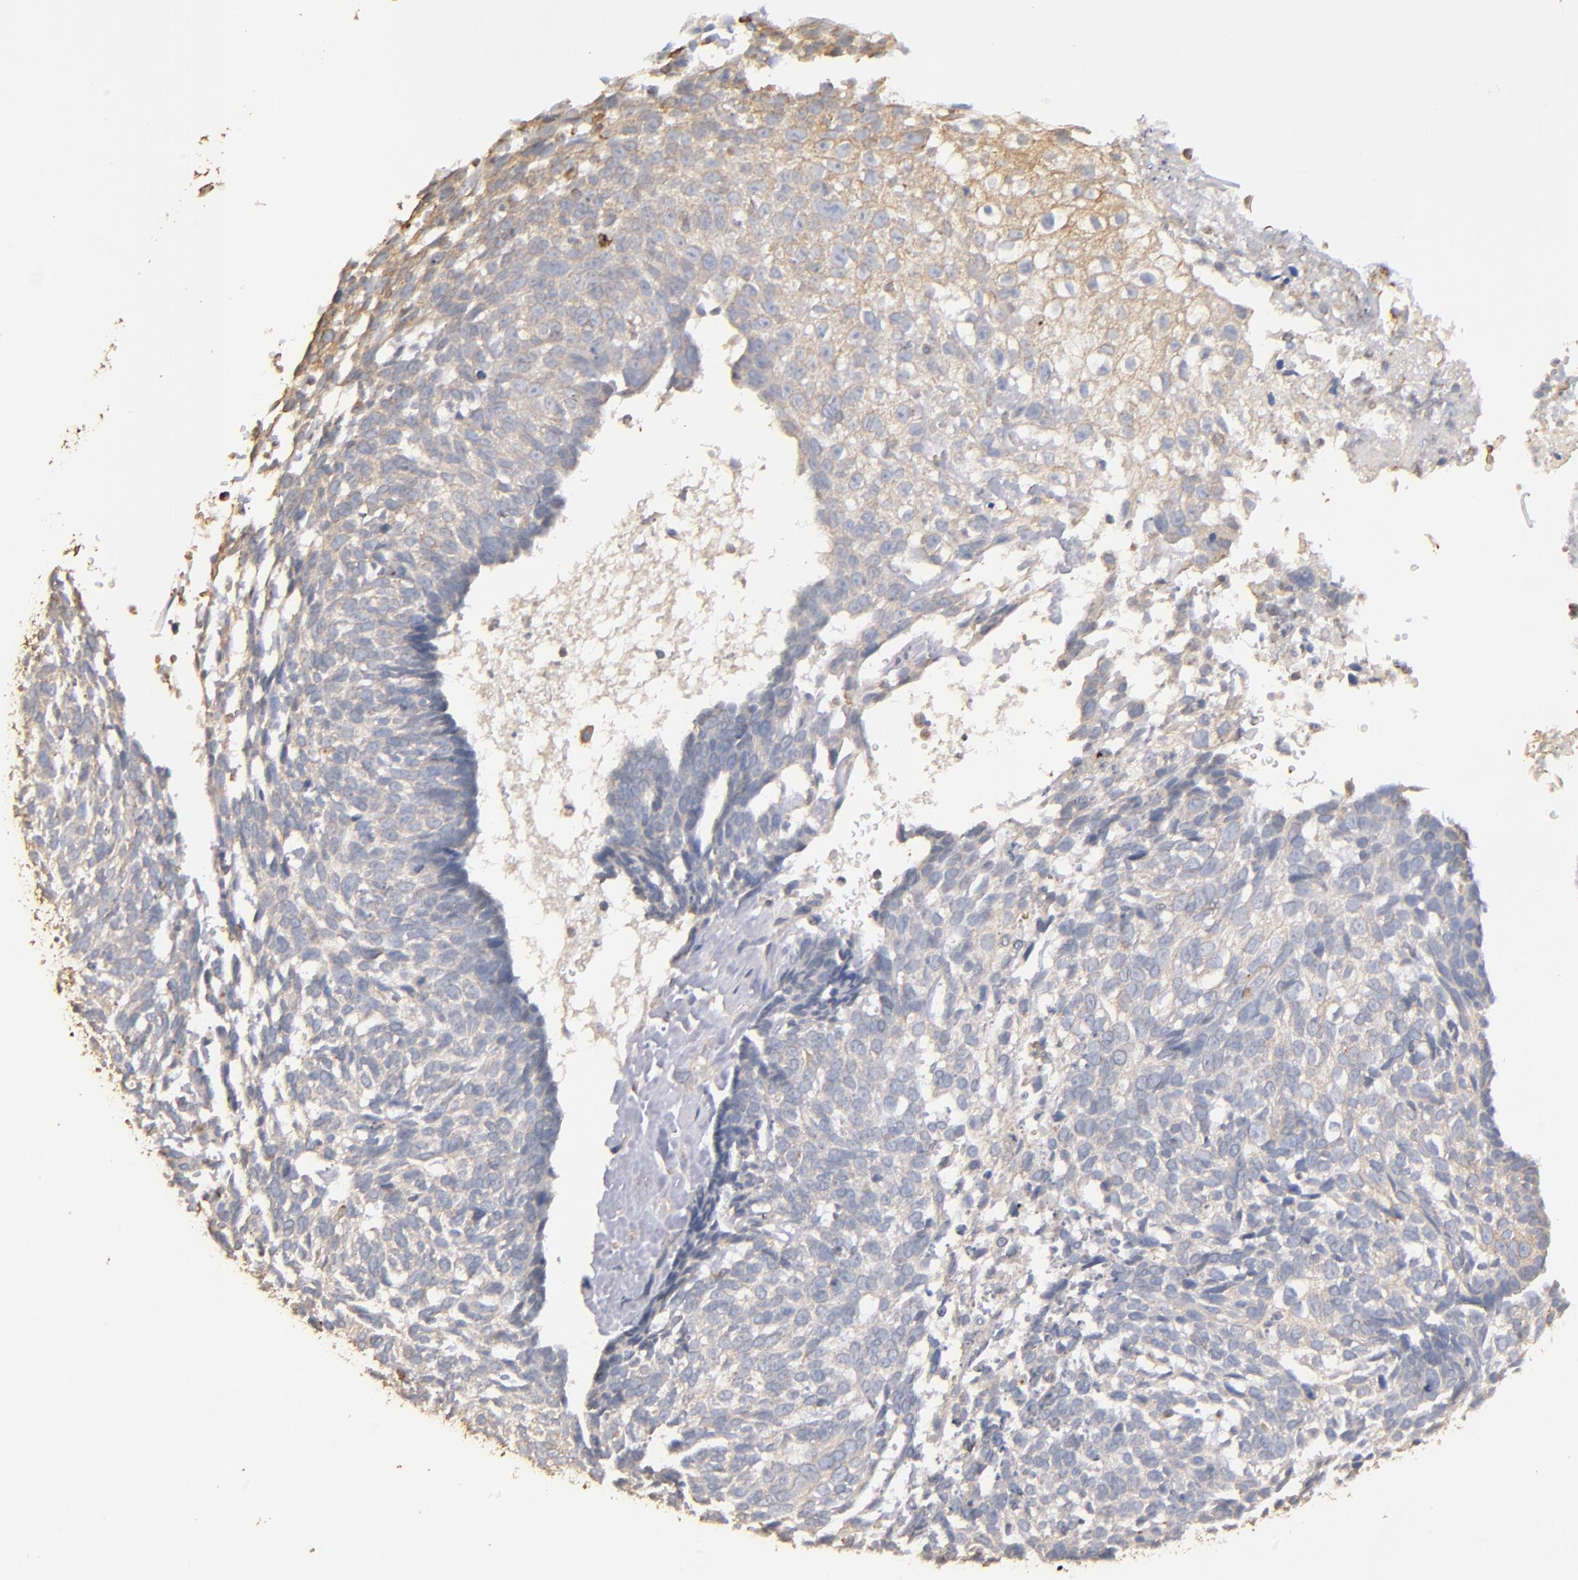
{"staining": {"intensity": "weak", "quantity": ">75%", "location": "cytoplasmic/membranous"}, "tissue": "skin cancer", "cell_type": "Tumor cells", "image_type": "cancer", "snomed": [{"axis": "morphology", "description": "Basal cell carcinoma"}, {"axis": "topography", "description": "Skin"}], "caption": "Basal cell carcinoma (skin) stained for a protein (brown) shows weak cytoplasmic/membranous positive expression in approximately >75% of tumor cells.", "gene": "DMD", "patient": {"sex": "male", "age": 72}}